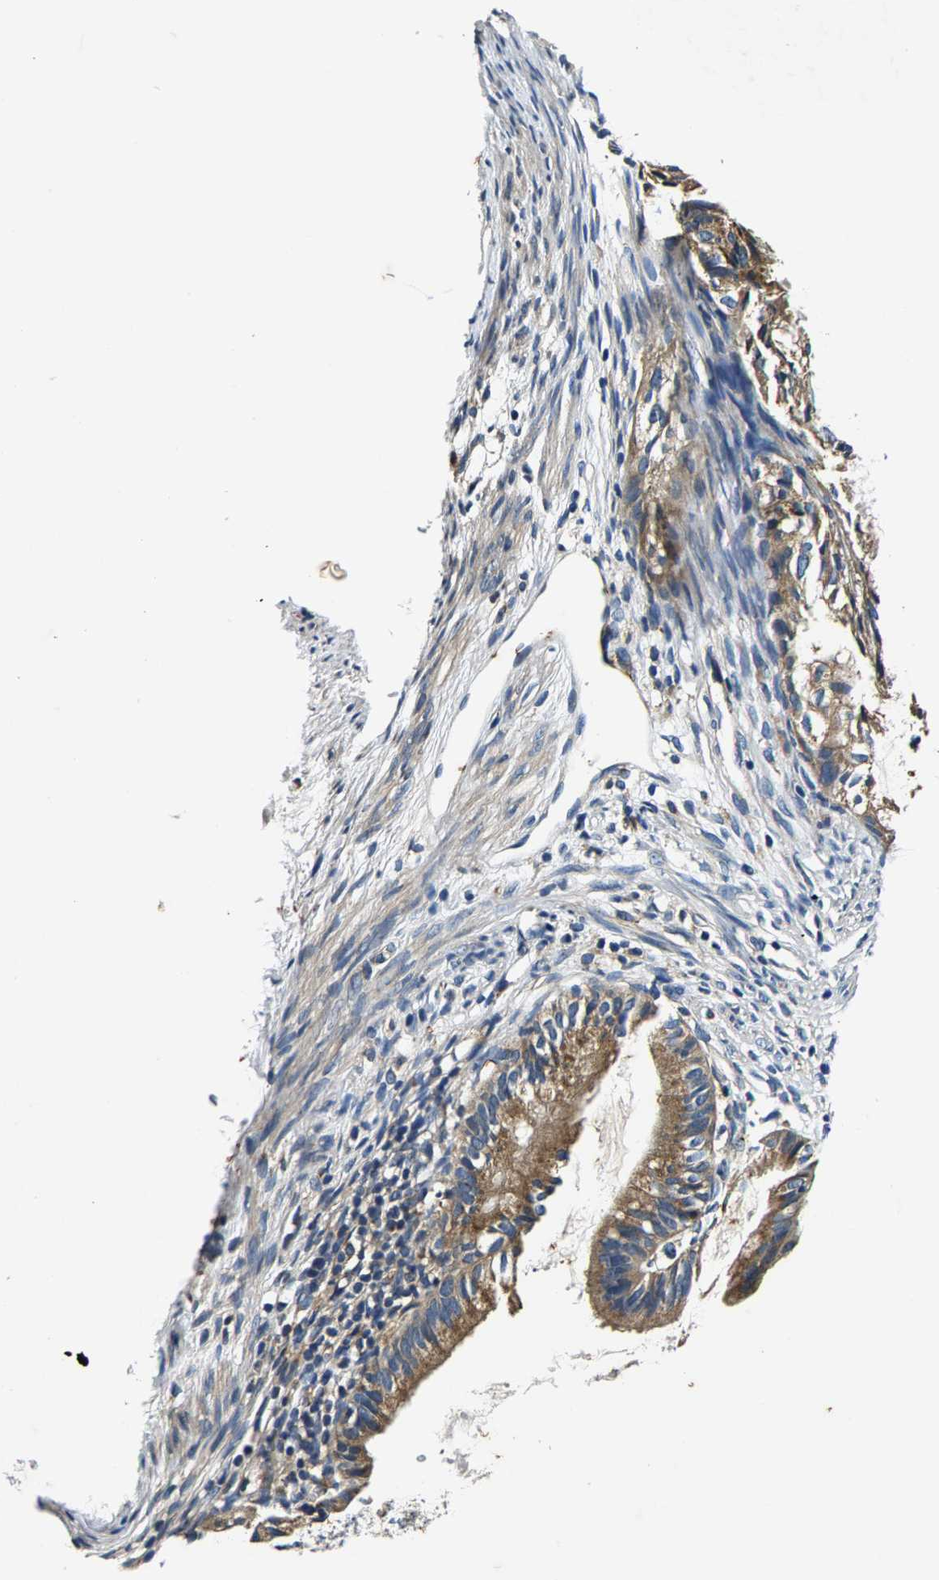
{"staining": {"intensity": "moderate", "quantity": ">75%", "location": "cytoplasmic/membranous"}, "tissue": "cervical cancer", "cell_type": "Tumor cells", "image_type": "cancer", "snomed": [{"axis": "morphology", "description": "Normal tissue, NOS"}, {"axis": "morphology", "description": "Adenocarcinoma, NOS"}, {"axis": "topography", "description": "Cervix"}, {"axis": "topography", "description": "Endometrium"}], "caption": "Immunohistochemical staining of cervical adenocarcinoma shows medium levels of moderate cytoplasmic/membranous protein expression in about >75% of tumor cells.", "gene": "PI4KB", "patient": {"sex": "female", "age": 86}}